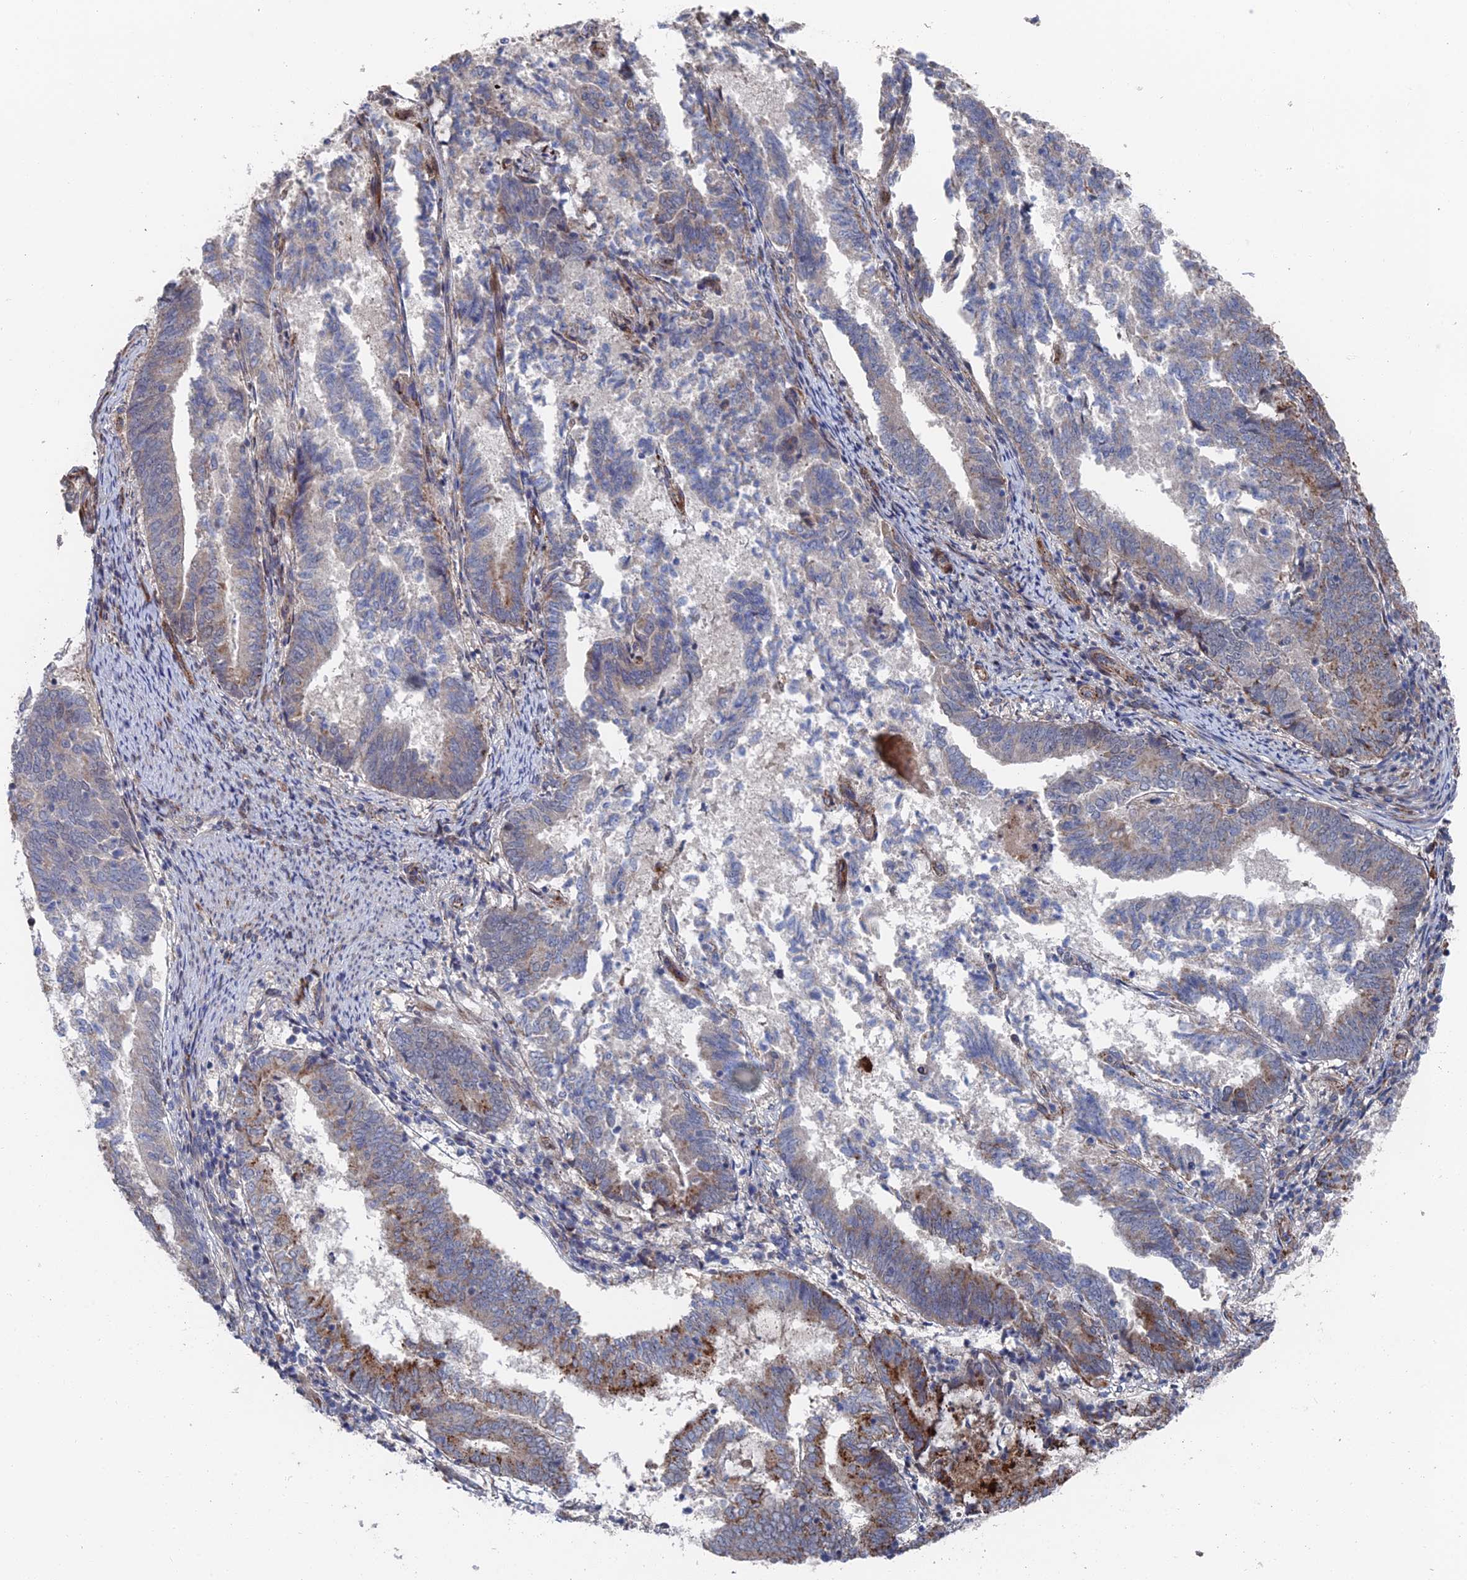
{"staining": {"intensity": "moderate", "quantity": "<25%", "location": "cytoplasmic/membranous"}, "tissue": "endometrial cancer", "cell_type": "Tumor cells", "image_type": "cancer", "snomed": [{"axis": "morphology", "description": "Adenocarcinoma, NOS"}, {"axis": "topography", "description": "Endometrium"}], "caption": "Protein staining reveals moderate cytoplasmic/membranous staining in about <25% of tumor cells in adenocarcinoma (endometrial).", "gene": "GTF2IRD1", "patient": {"sex": "female", "age": 80}}